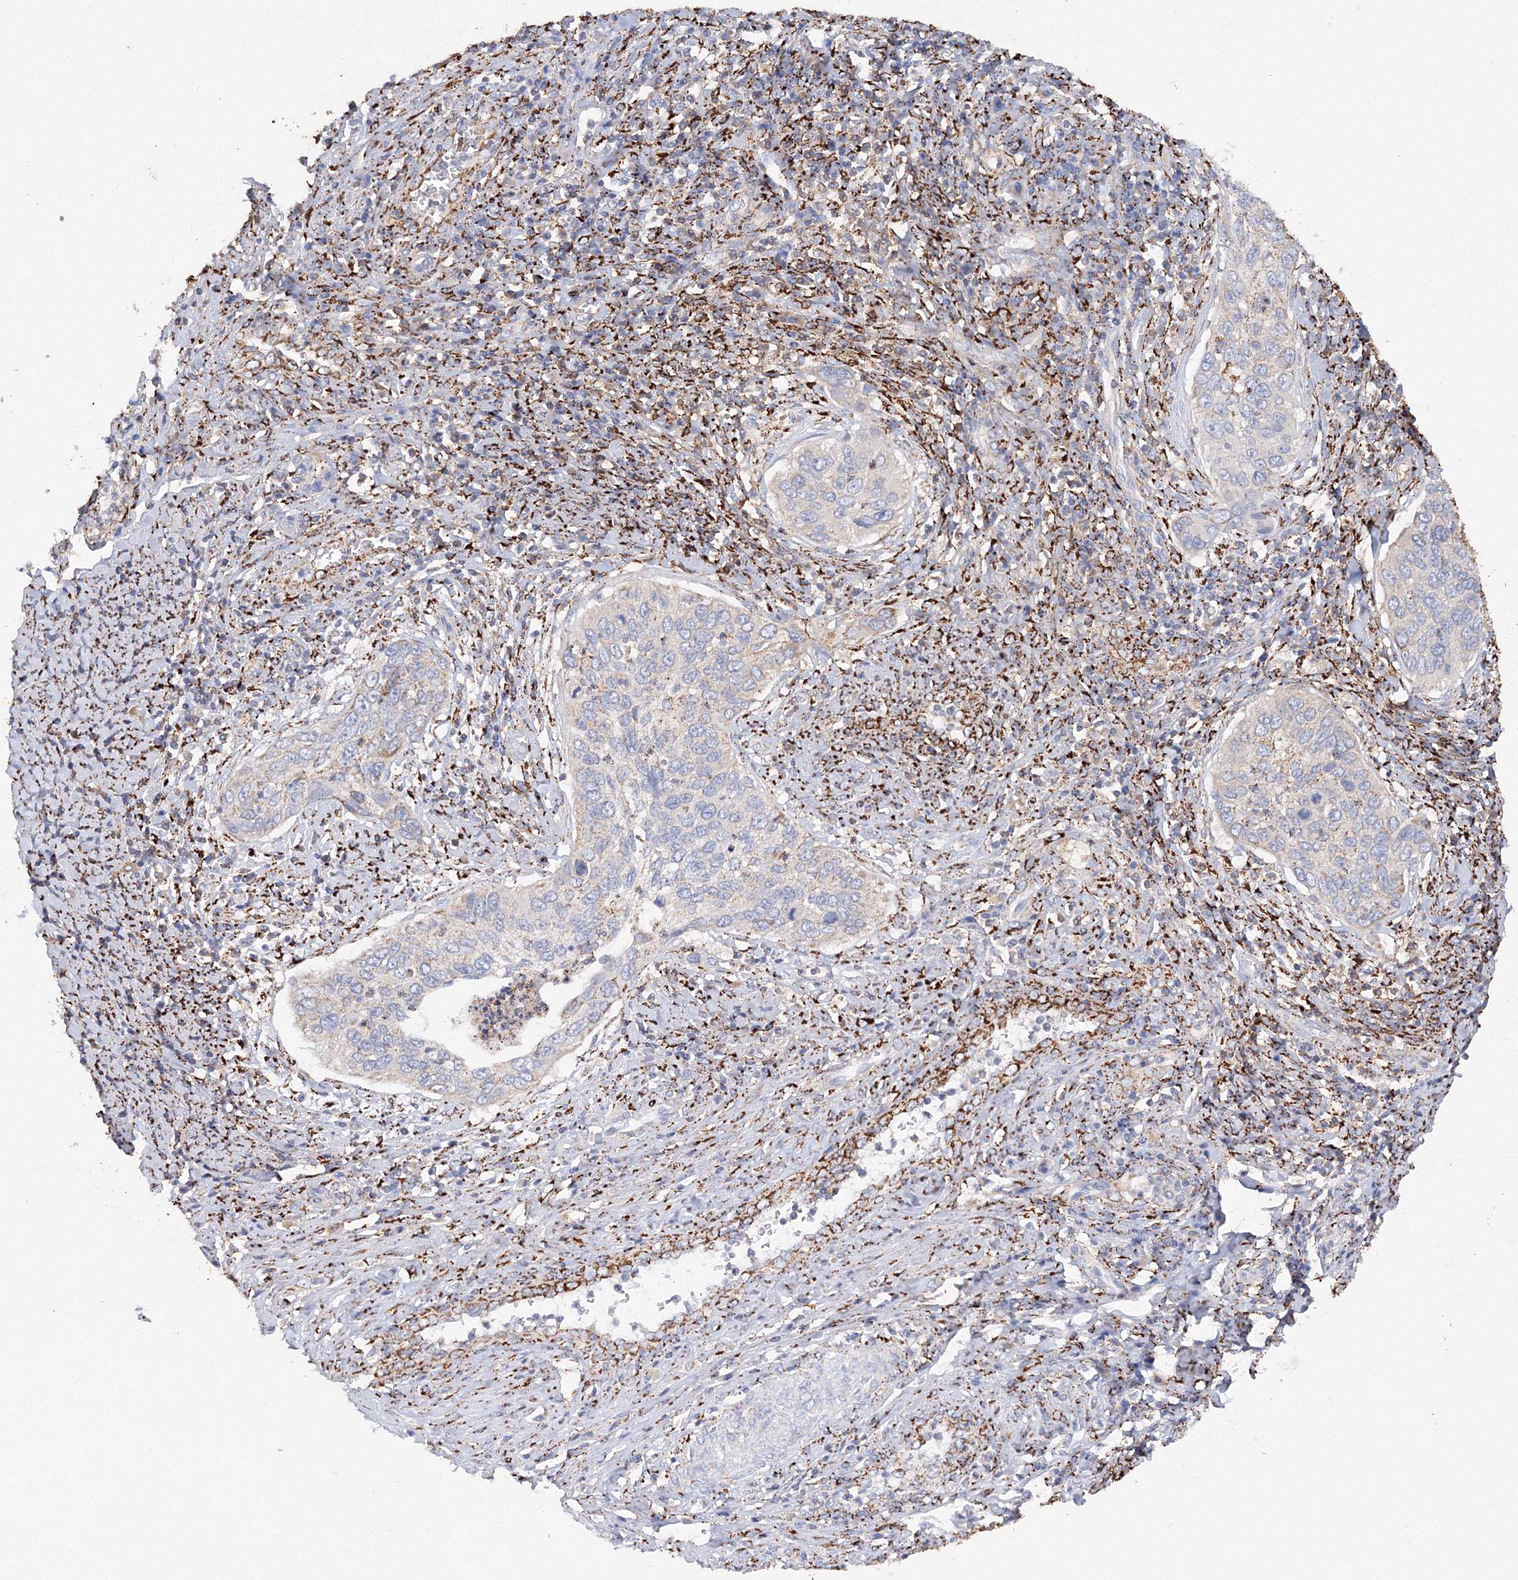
{"staining": {"intensity": "negative", "quantity": "none", "location": "none"}, "tissue": "cervical cancer", "cell_type": "Tumor cells", "image_type": "cancer", "snomed": [{"axis": "morphology", "description": "Squamous cell carcinoma, NOS"}, {"axis": "topography", "description": "Cervix"}], "caption": "Cervical cancer (squamous cell carcinoma) stained for a protein using IHC demonstrates no expression tumor cells.", "gene": "MERTK", "patient": {"sex": "female", "age": 53}}